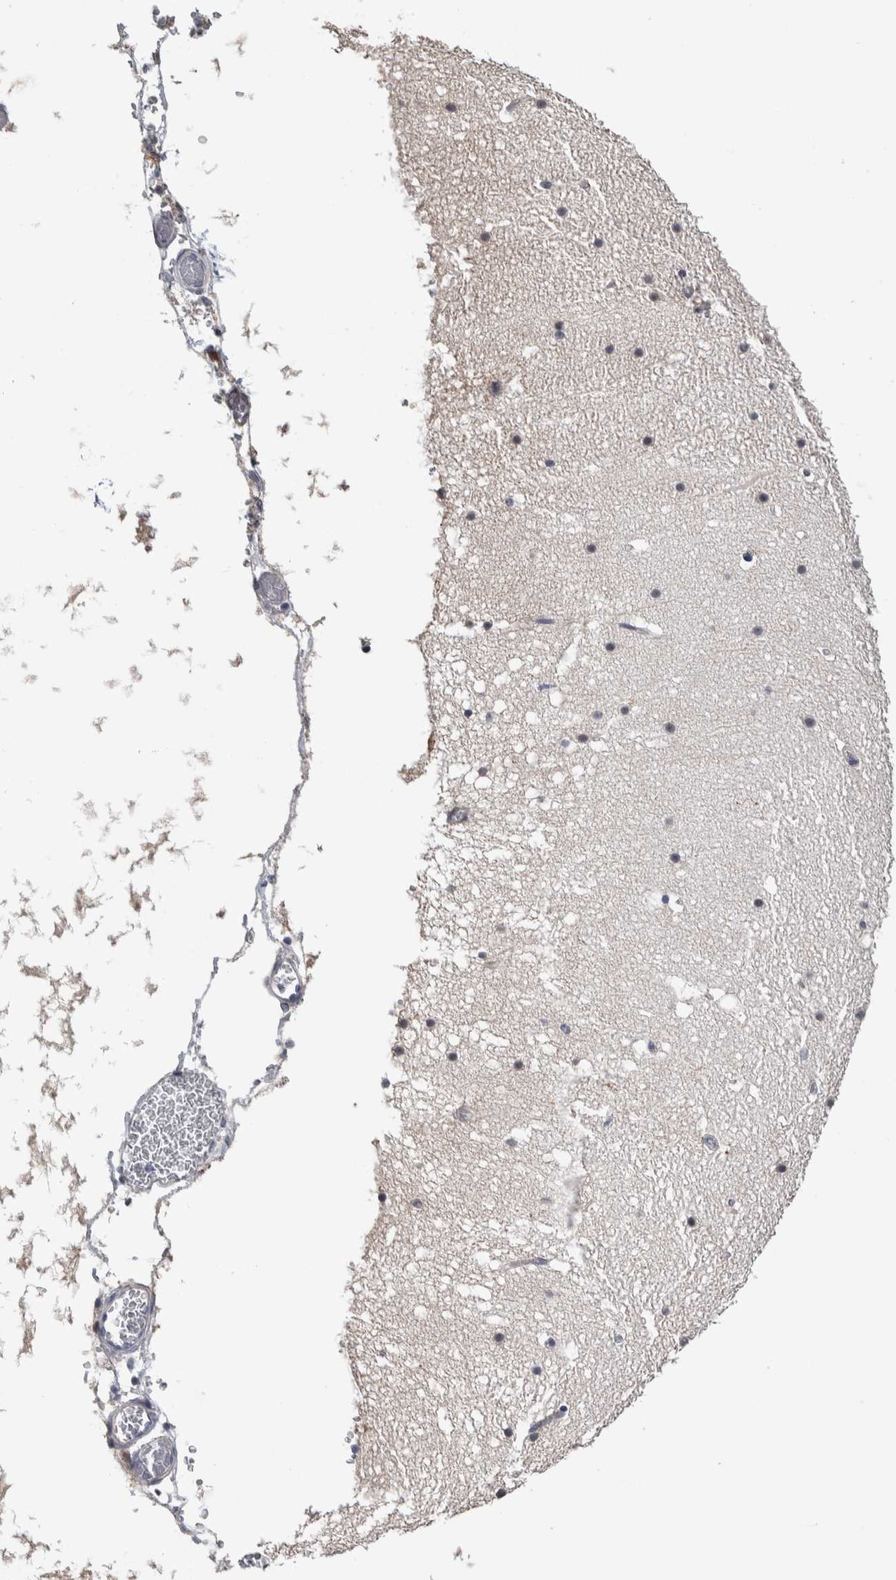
{"staining": {"intensity": "negative", "quantity": "none", "location": "none"}, "tissue": "cerebellum", "cell_type": "Cells in granular layer", "image_type": "normal", "snomed": [{"axis": "morphology", "description": "Normal tissue, NOS"}, {"axis": "topography", "description": "Cerebellum"}], "caption": "A high-resolution micrograph shows immunohistochemistry staining of normal cerebellum, which demonstrates no significant positivity in cells in granular layer.", "gene": "TMEM102", "patient": {"sex": "male", "age": 57}}